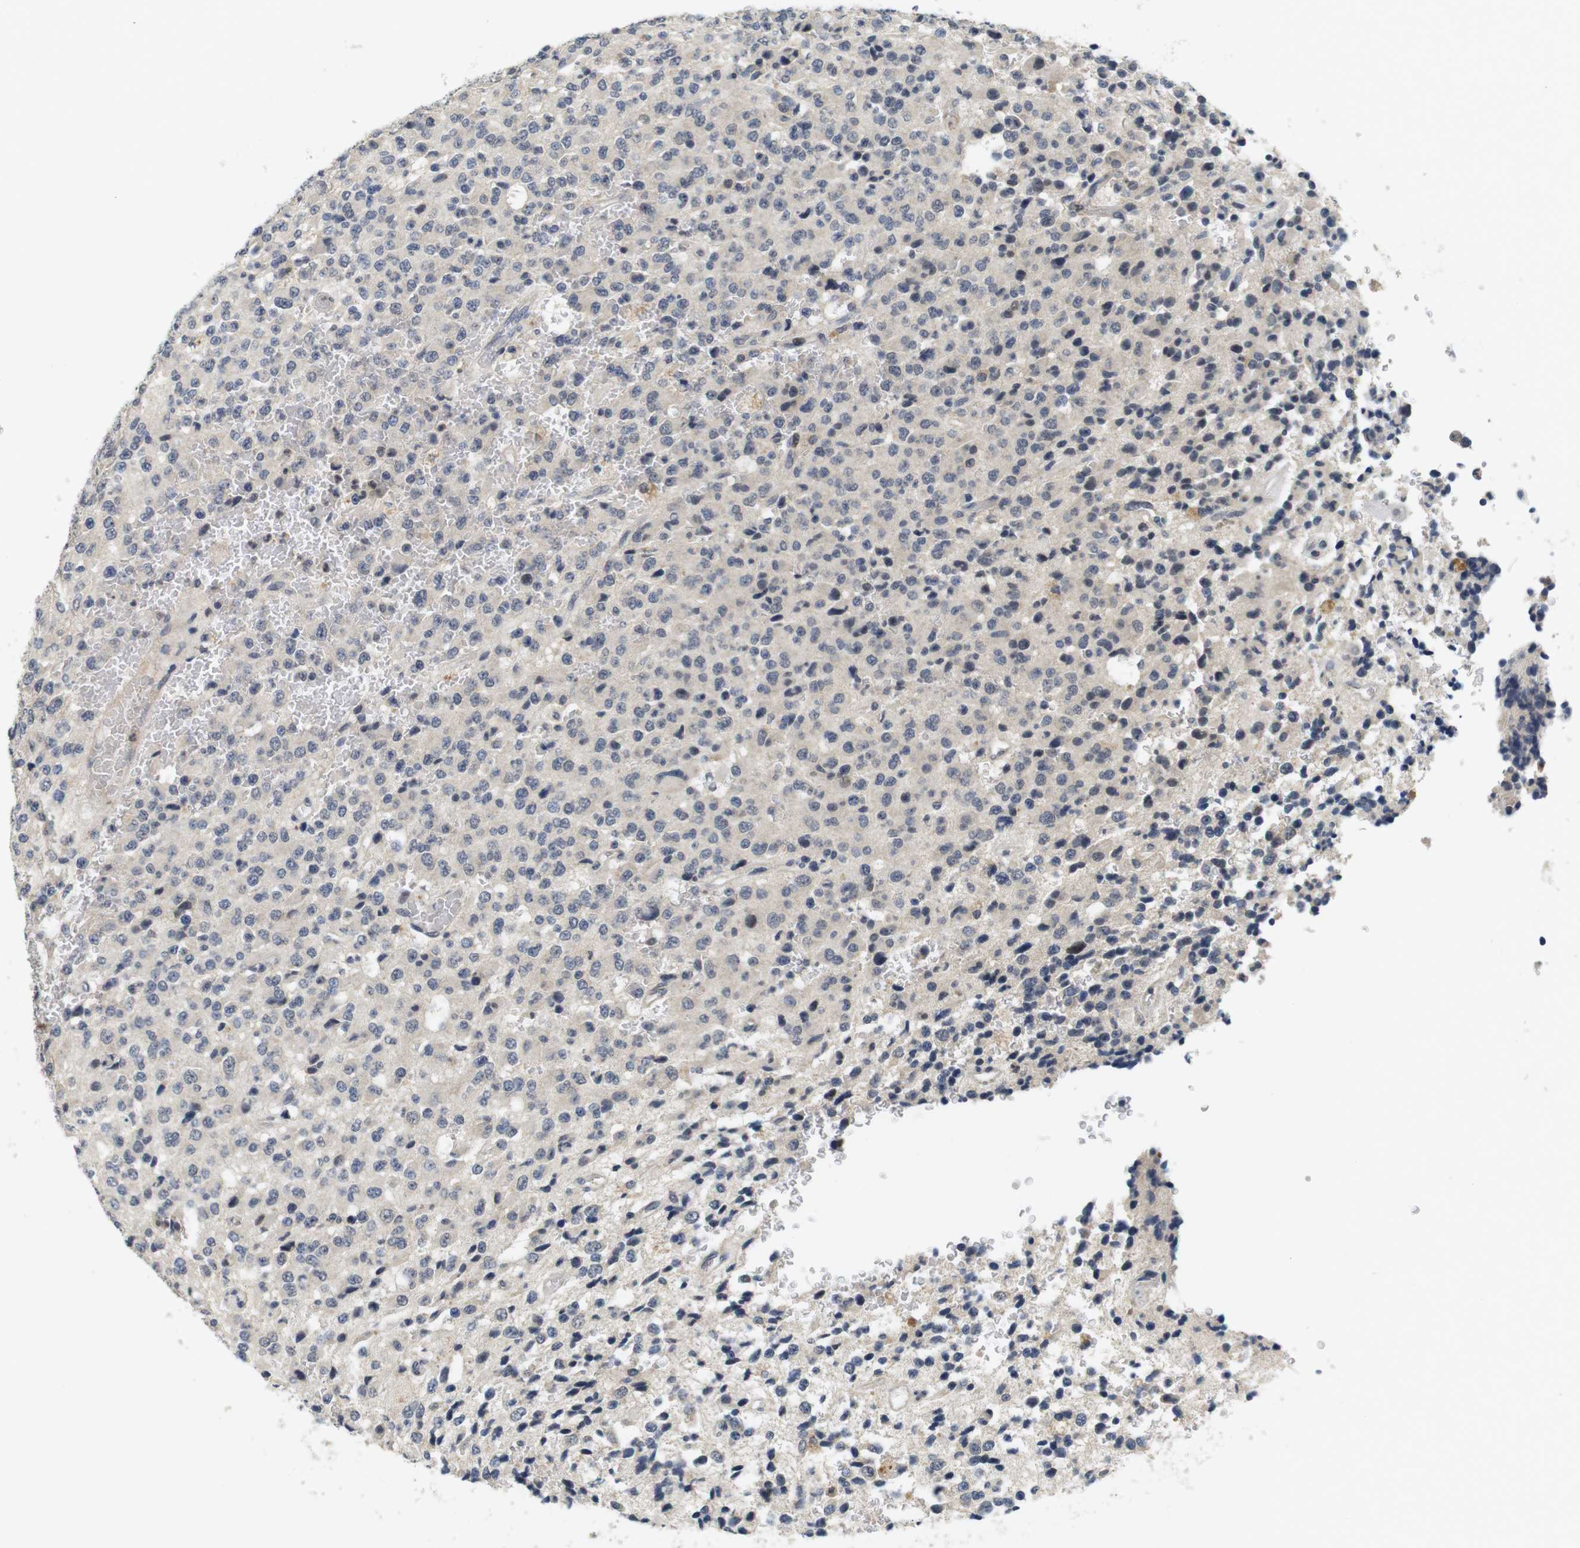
{"staining": {"intensity": "negative", "quantity": "none", "location": "none"}, "tissue": "glioma", "cell_type": "Tumor cells", "image_type": "cancer", "snomed": [{"axis": "morphology", "description": "Glioma, malignant, High grade"}, {"axis": "topography", "description": "pancreas cauda"}], "caption": "An IHC image of glioma is shown. There is no staining in tumor cells of glioma.", "gene": "SKP2", "patient": {"sex": "male", "age": 60}}